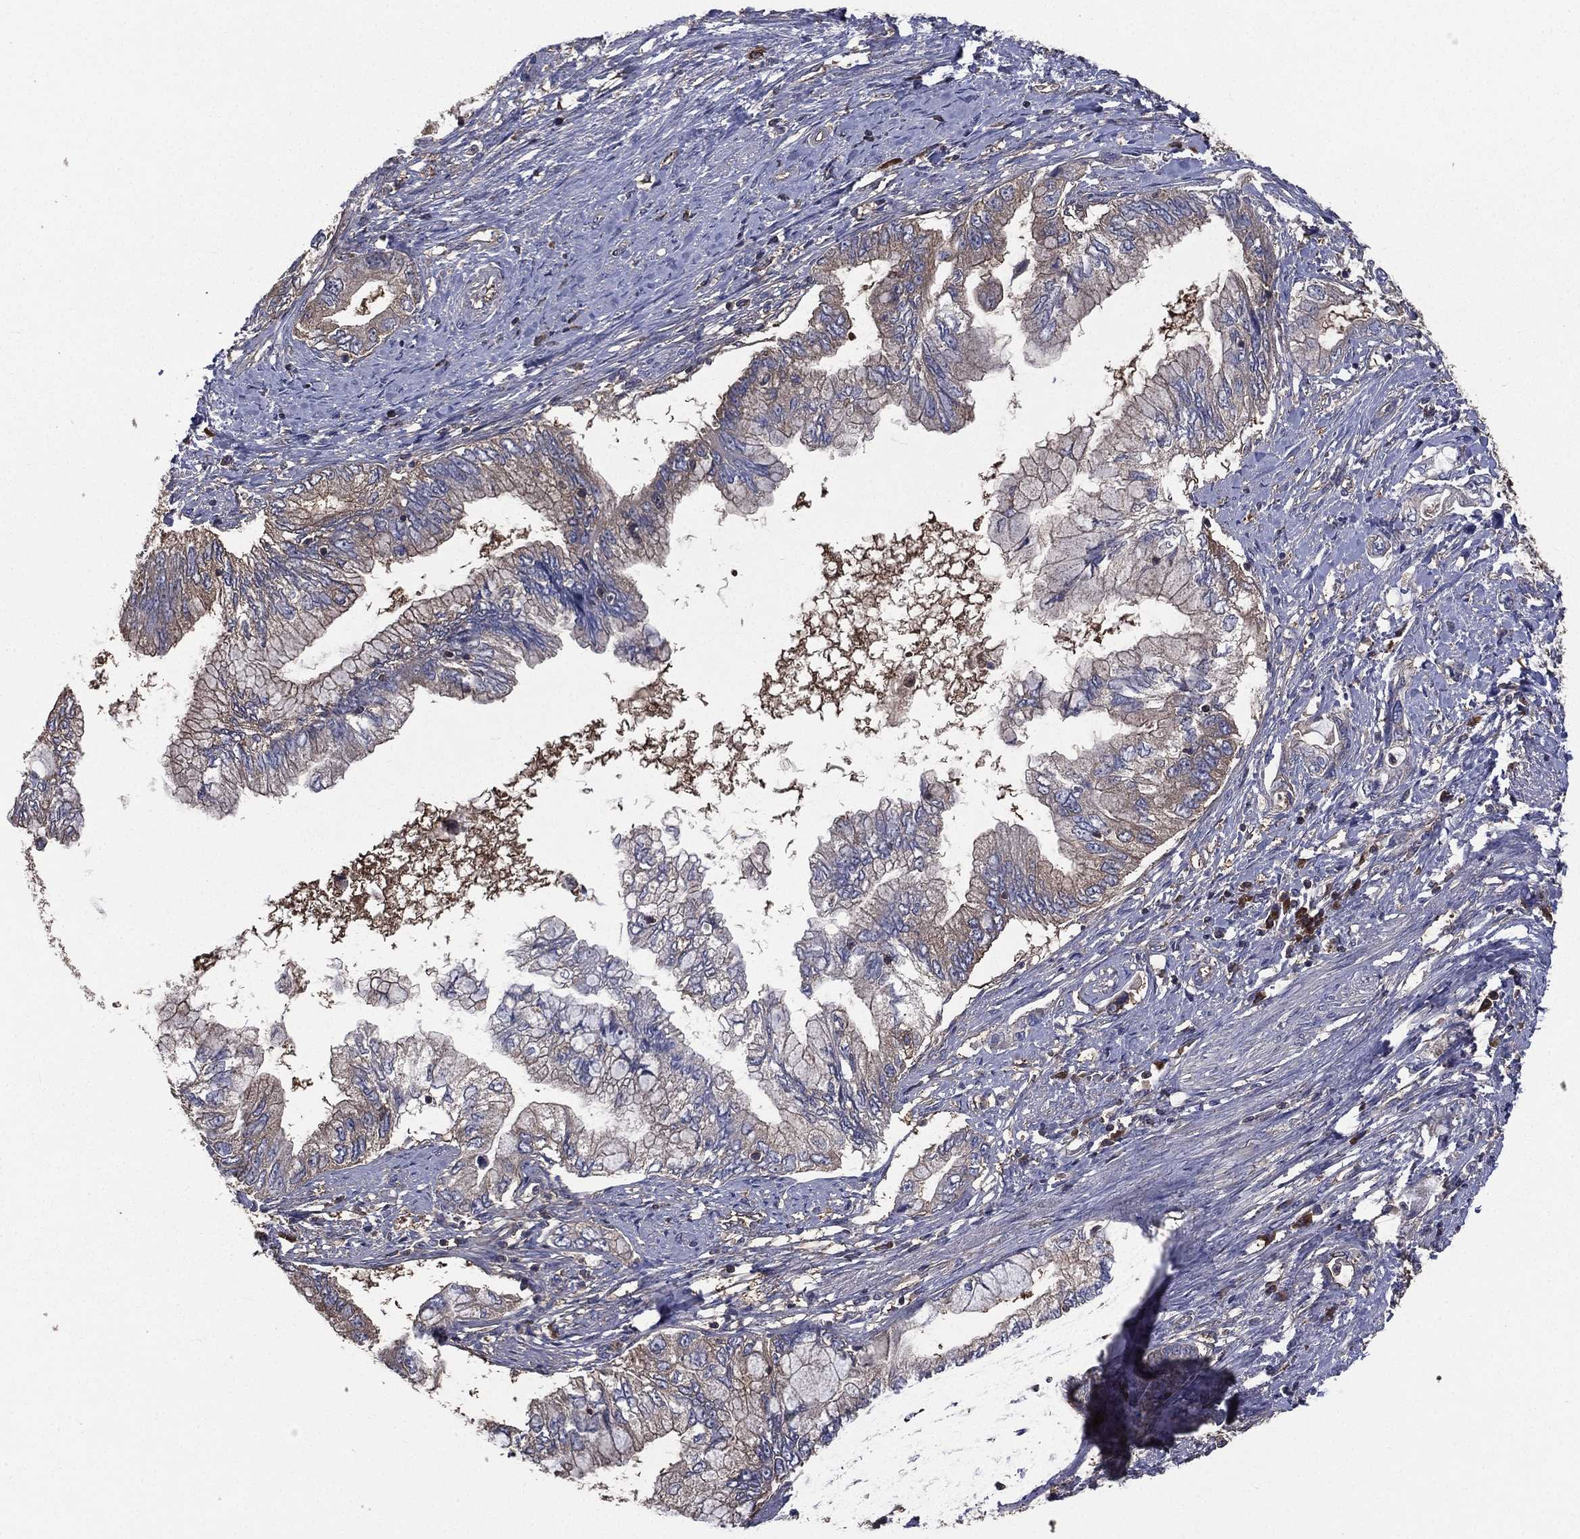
{"staining": {"intensity": "weak", "quantity": "<25%", "location": "cytoplasmic/membranous"}, "tissue": "pancreatic cancer", "cell_type": "Tumor cells", "image_type": "cancer", "snomed": [{"axis": "morphology", "description": "Adenocarcinoma, NOS"}, {"axis": "topography", "description": "Pancreas"}], "caption": "An IHC histopathology image of adenocarcinoma (pancreatic) is shown. There is no staining in tumor cells of adenocarcinoma (pancreatic). The staining is performed using DAB brown chromogen with nuclei counter-stained in using hematoxylin.", "gene": "SARS1", "patient": {"sex": "female", "age": 73}}